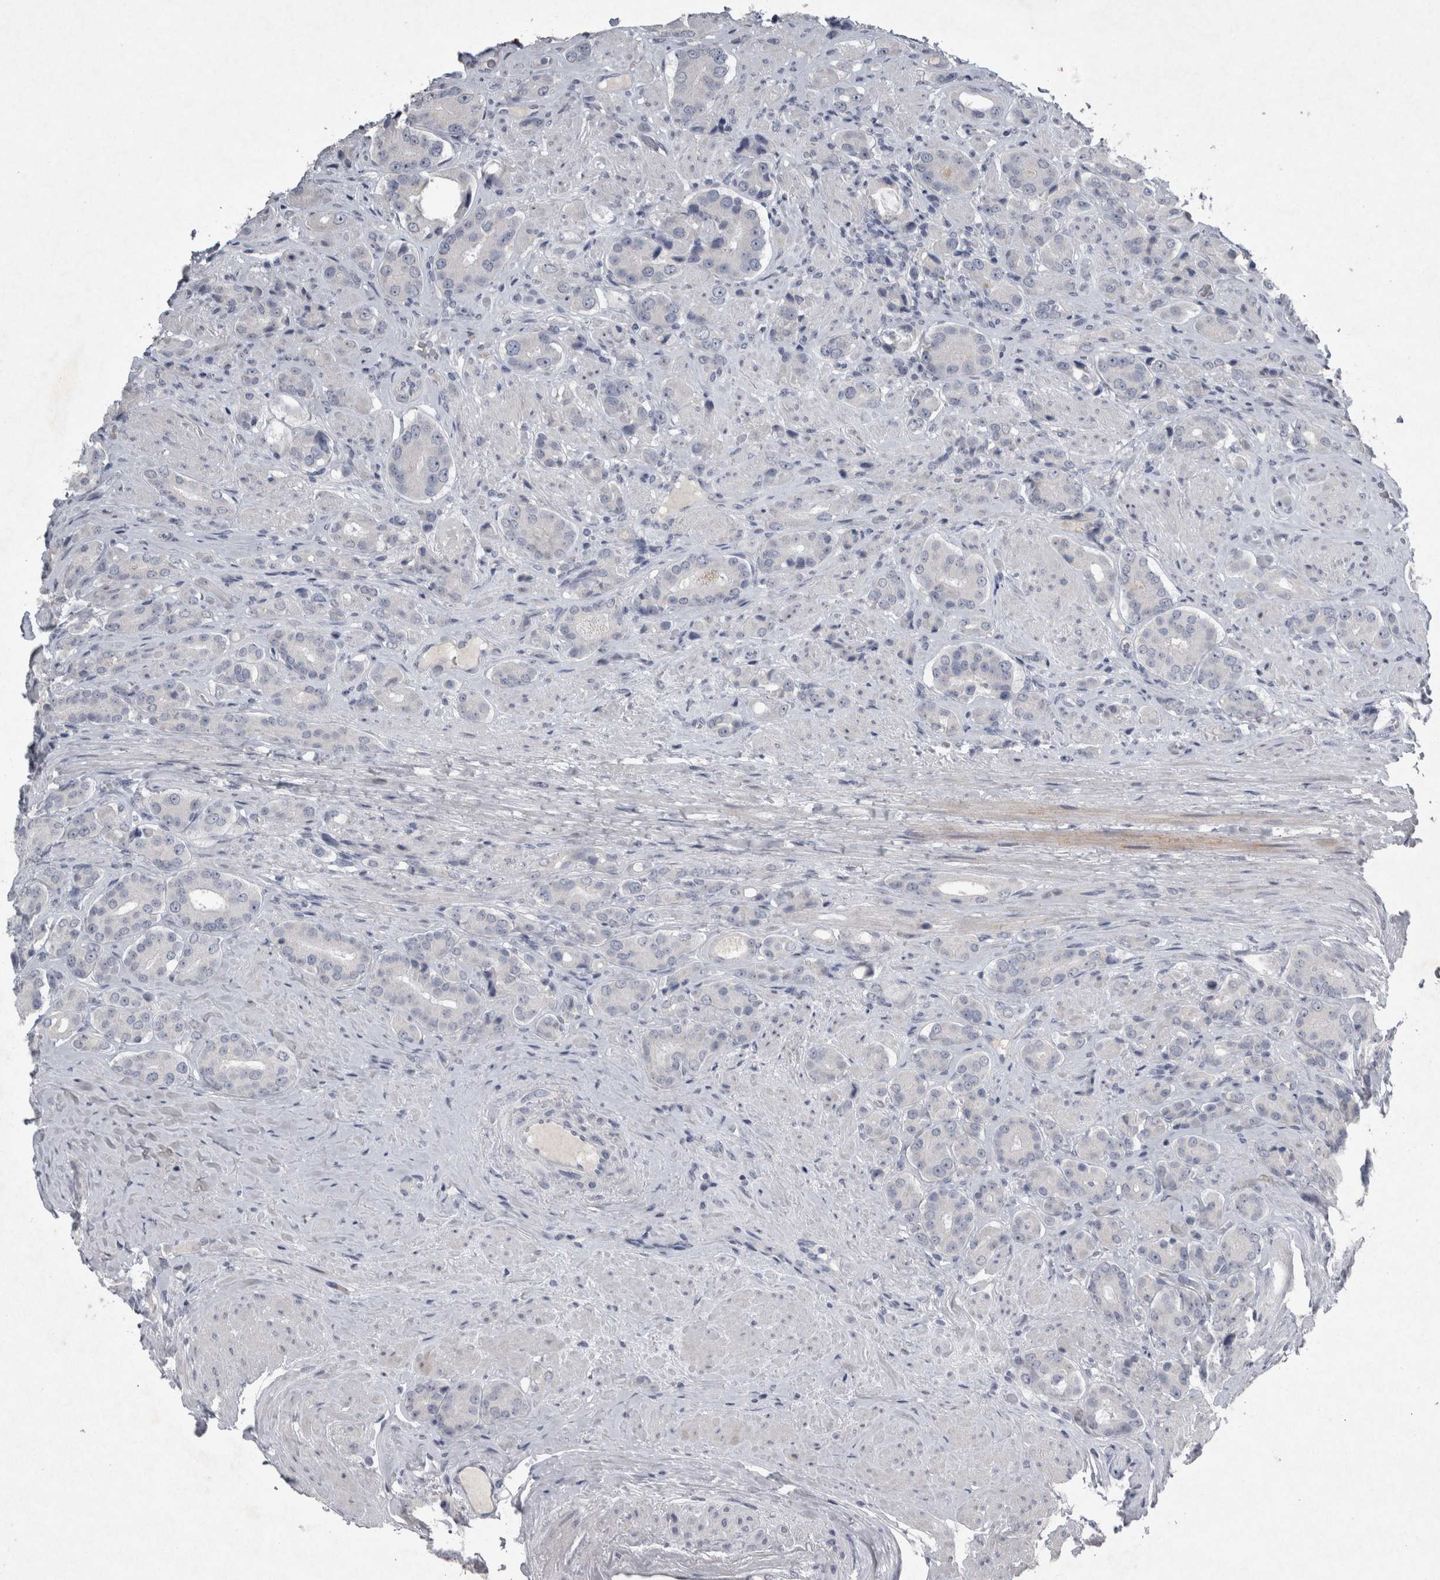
{"staining": {"intensity": "negative", "quantity": "none", "location": "none"}, "tissue": "prostate cancer", "cell_type": "Tumor cells", "image_type": "cancer", "snomed": [{"axis": "morphology", "description": "Adenocarcinoma, High grade"}, {"axis": "topography", "description": "Prostate"}], "caption": "Tumor cells show no significant staining in prostate cancer (high-grade adenocarcinoma).", "gene": "PDX1", "patient": {"sex": "male", "age": 71}}